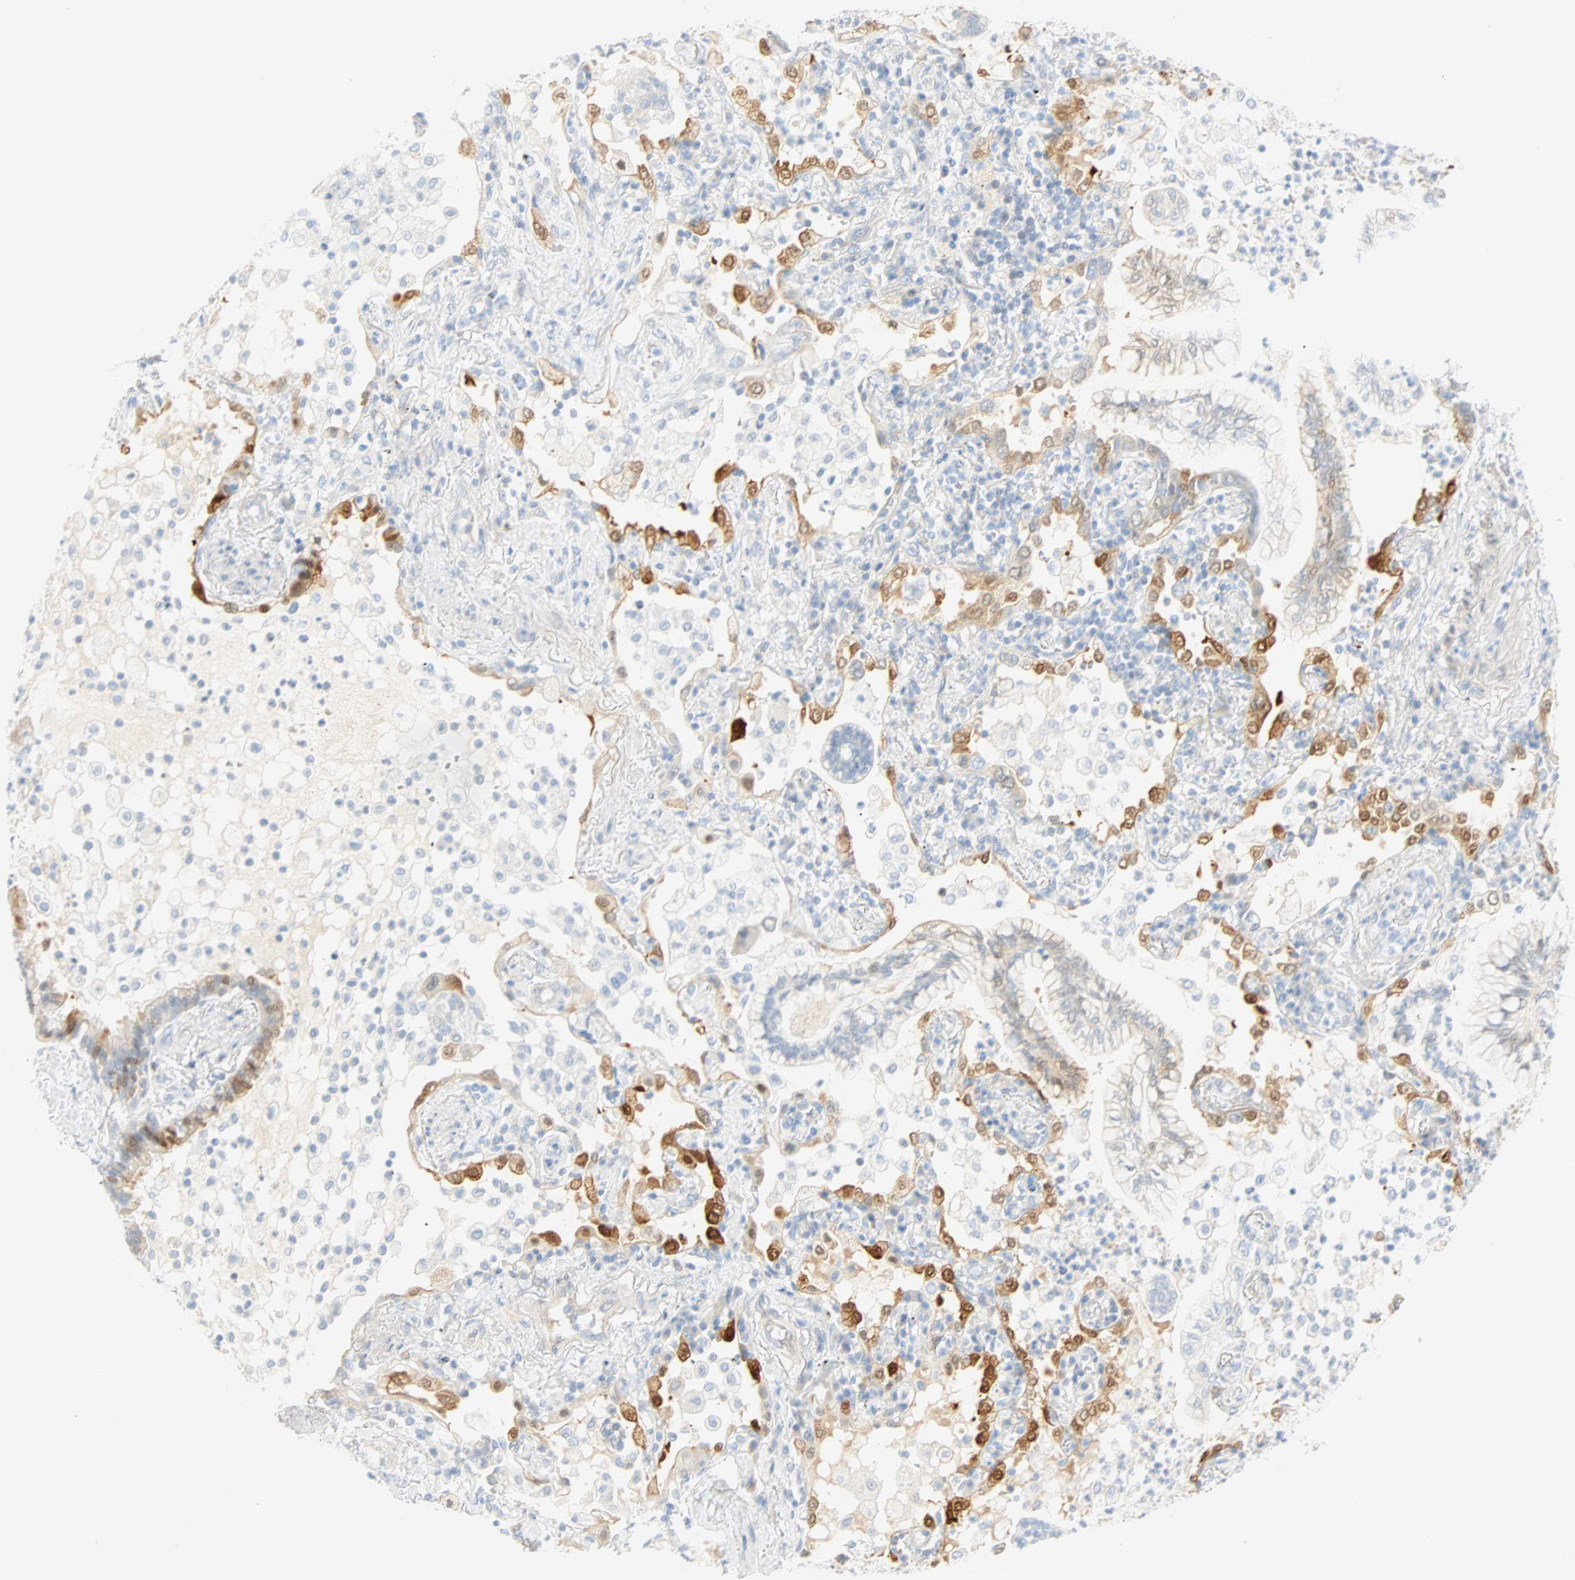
{"staining": {"intensity": "negative", "quantity": "none", "location": "none"}, "tissue": "lung cancer", "cell_type": "Tumor cells", "image_type": "cancer", "snomed": [{"axis": "morphology", "description": "Normal tissue, NOS"}, {"axis": "morphology", "description": "Adenocarcinoma, NOS"}, {"axis": "topography", "description": "Bronchus"}, {"axis": "topography", "description": "Lung"}], "caption": "Tumor cells show no significant protein expression in adenocarcinoma (lung).", "gene": "SELENBP1", "patient": {"sex": "female", "age": 70}}